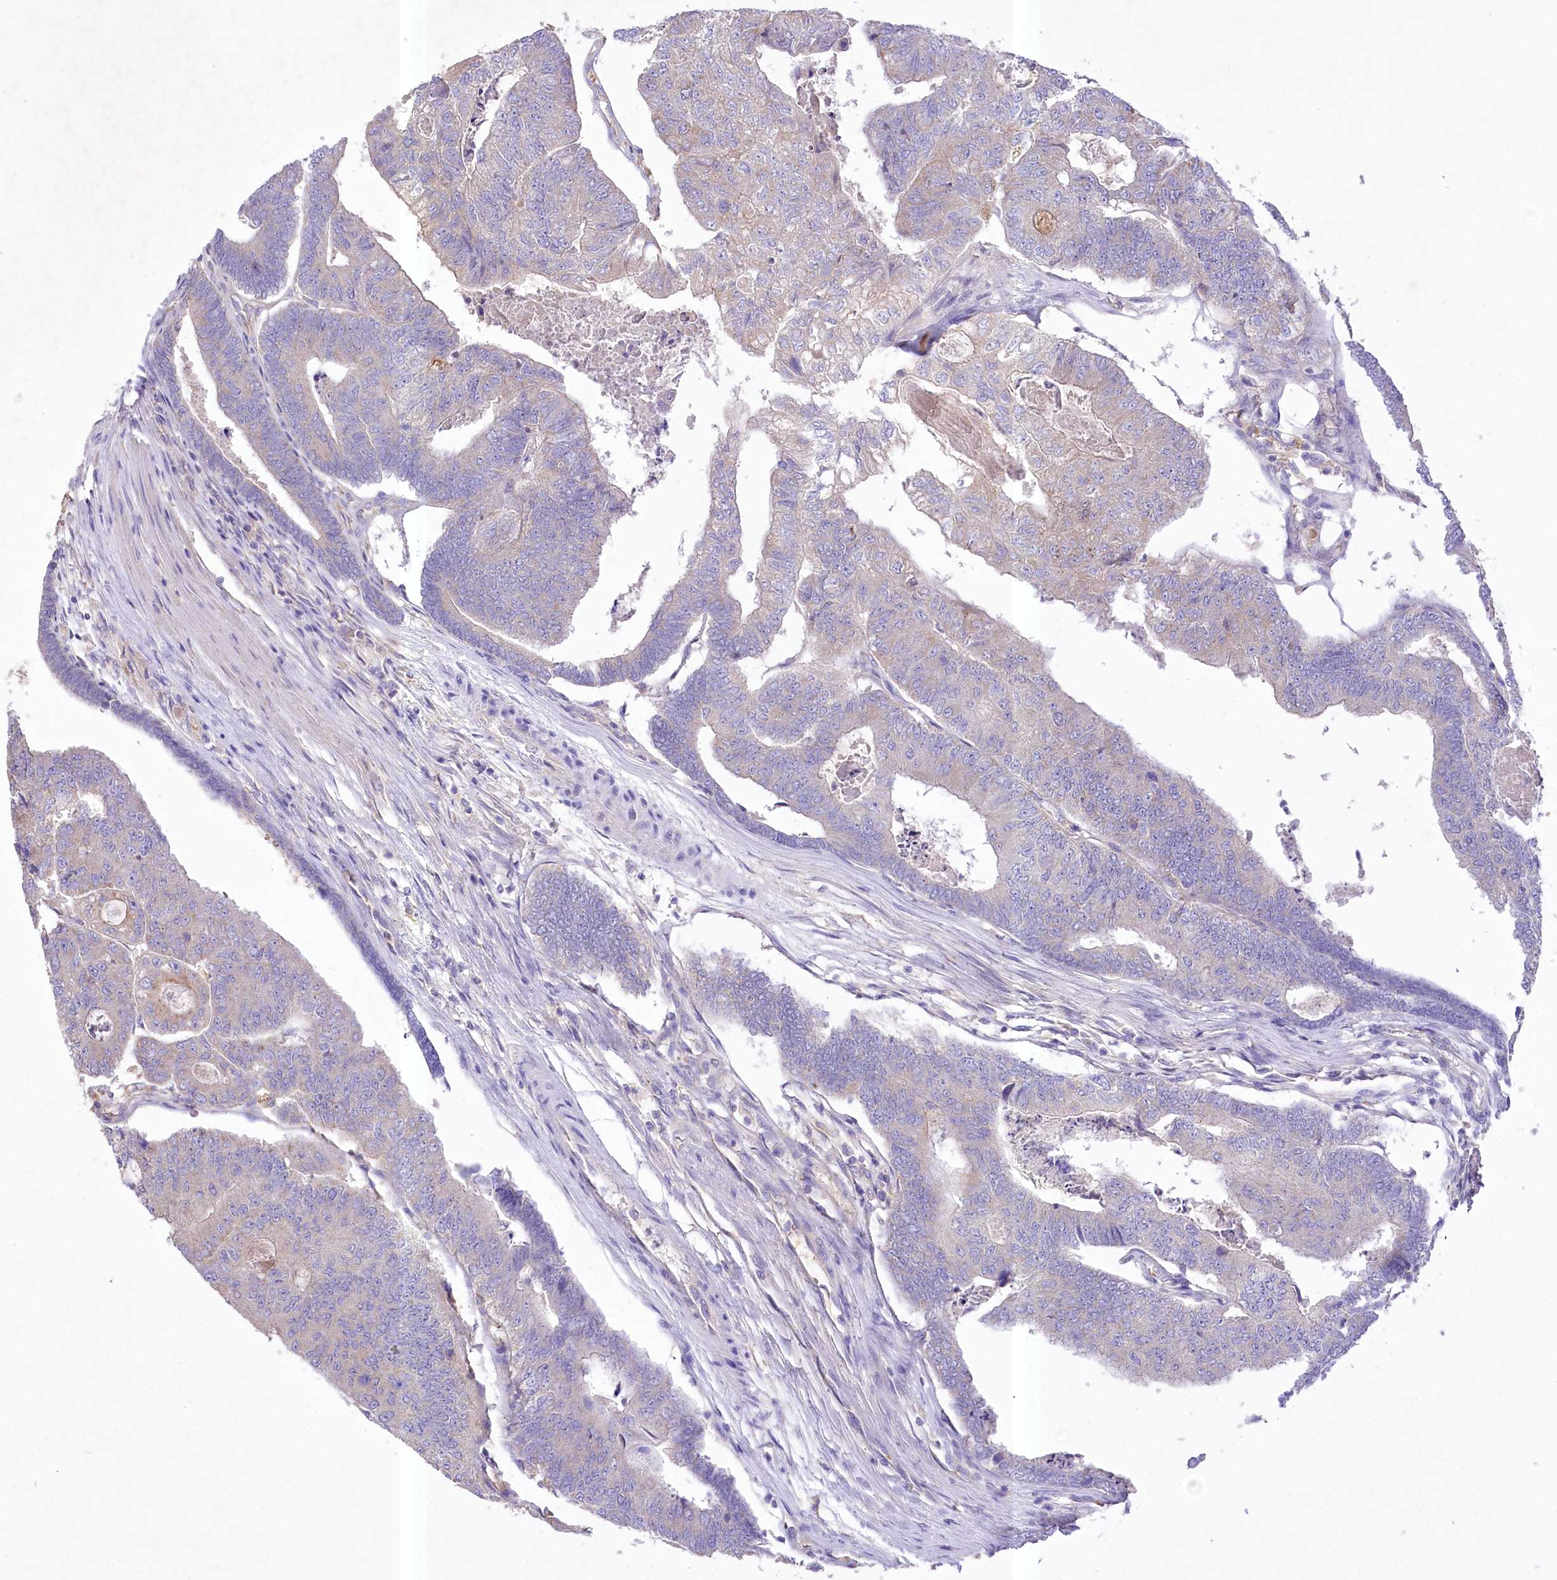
{"staining": {"intensity": "weak", "quantity": "<25%", "location": "cytoplasmic/membranous"}, "tissue": "colorectal cancer", "cell_type": "Tumor cells", "image_type": "cancer", "snomed": [{"axis": "morphology", "description": "Adenocarcinoma, NOS"}, {"axis": "topography", "description": "Colon"}], "caption": "Immunohistochemistry of colorectal cancer demonstrates no expression in tumor cells. The staining is performed using DAB (3,3'-diaminobenzidine) brown chromogen with nuclei counter-stained in using hematoxylin.", "gene": "PRSS53", "patient": {"sex": "female", "age": 67}}